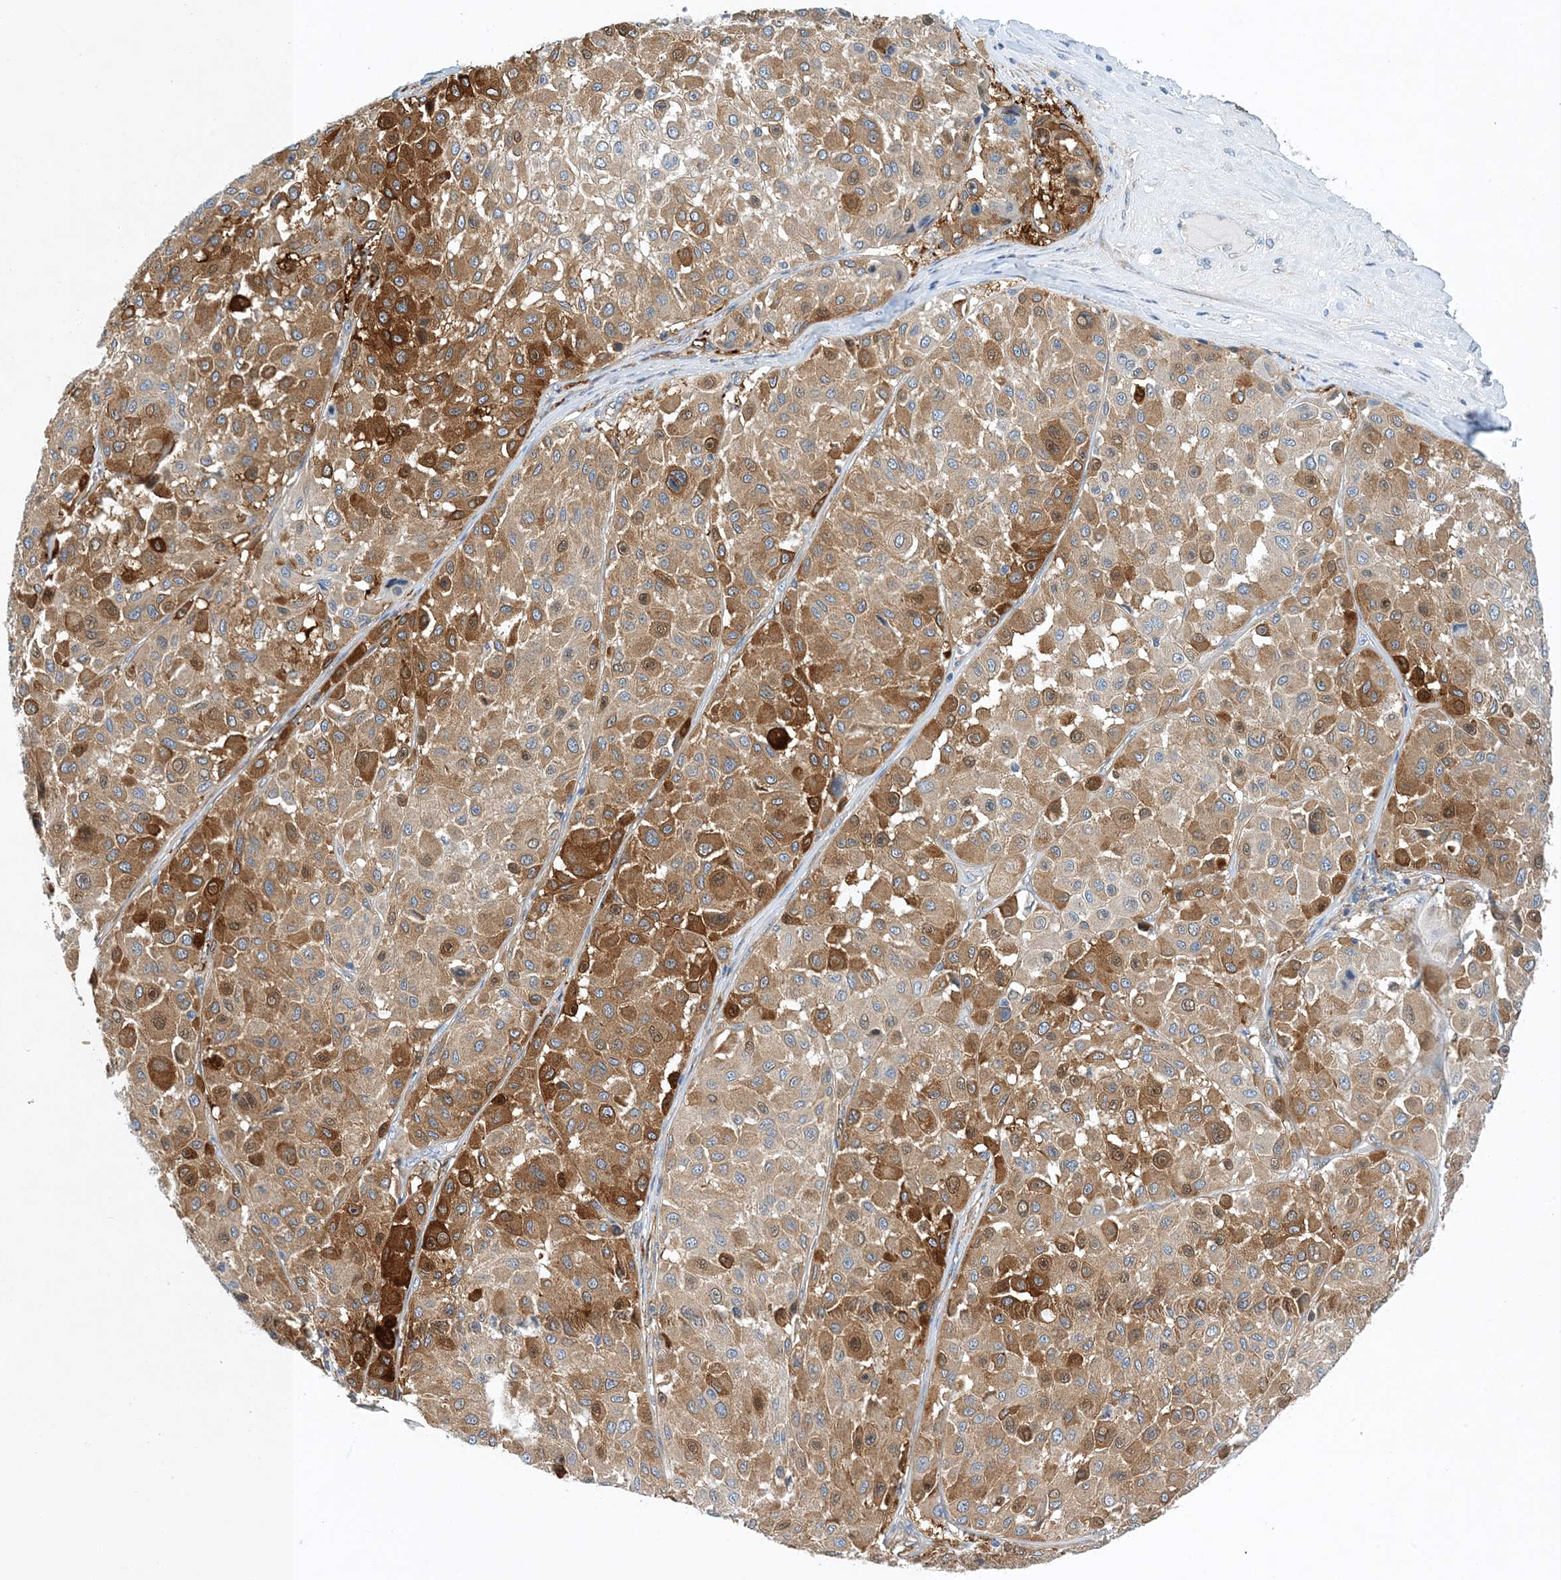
{"staining": {"intensity": "moderate", "quantity": ">75%", "location": "cytoplasmic/membranous"}, "tissue": "melanoma", "cell_type": "Tumor cells", "image_type": "cancer", "snomed": [{"axis": "morphology", "description": "Malignant melanoma, Metastatic site"}, {"axis": "topography", "description": "Soft tissue"}], "caption": "Melanoma stained with immunohistochemistry (IHC) demonstrates moderate cytoplasmic/membranous staining in approximately >75% of tumor cells. (brown staining indicates protein expression, while blue staining denotes nuclei).", "gene": "PCDHA2", "patient": {"sex": "male", "age": 41}}